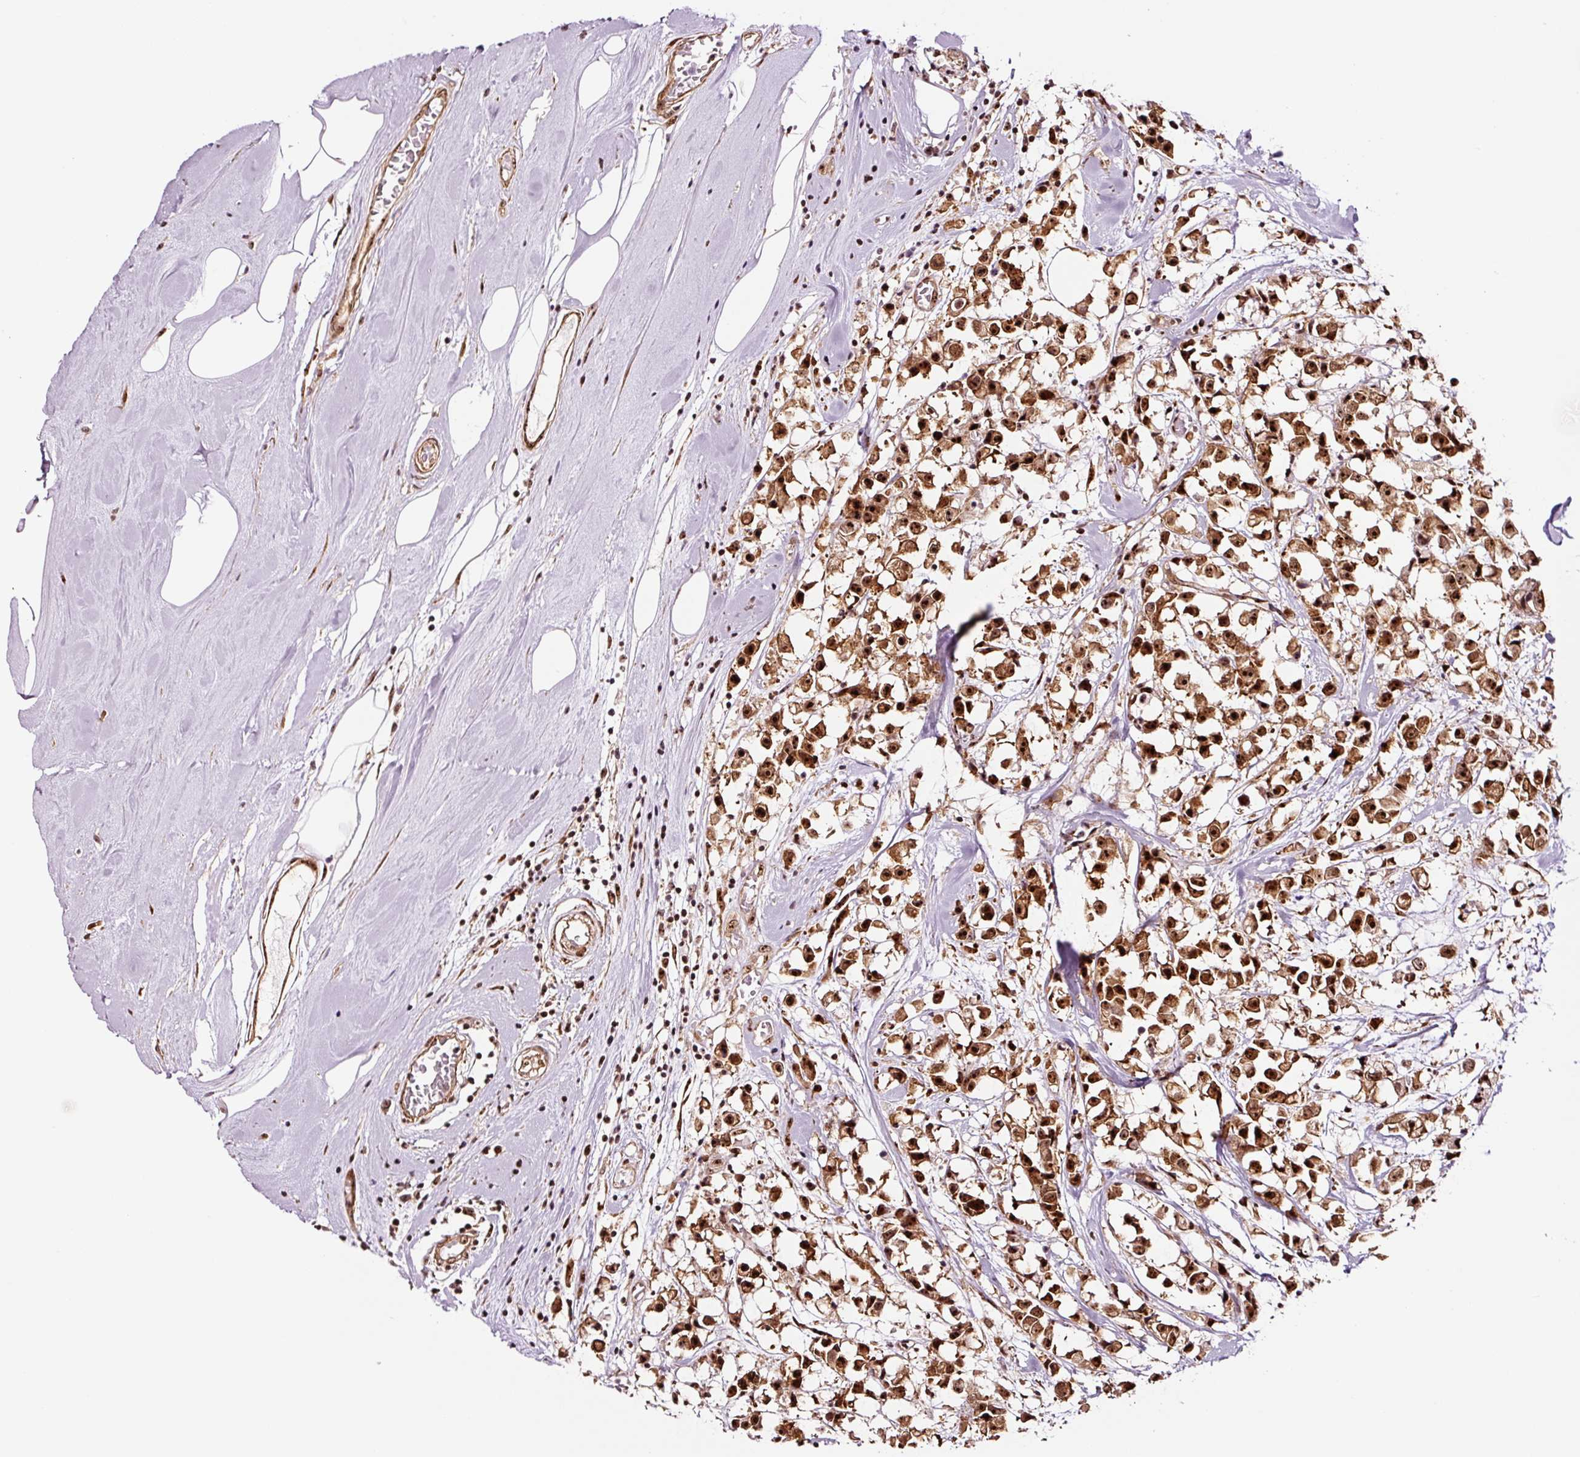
{"staining": {"intensity": "strong", "quantity": ">75%", "location": "cytoplasmic/membranous,nuclear"}, "tissue": "breast cancer", "cell_type": "Tumor cells", "image_type": "cancer", "snomed": [{"axis": "morphology", "description": "Duct carcinoma"}, {"axis": "topography", "description": "Breast"}], "caption": "Breast cancer (intraductal carcinoma) stained with immunohistochemistry (IHC) demonstrates strong cytoplasmic/membranous and nuclear staining in approximately >75% of tumor cells. The protein of interest is stained brown, and the nuclei are stained in blue (DAB (3,3'-diaminobenzidine) IHC with brightfield microscopy, high magnification).", "gene": "GNL3", "patient": {"sex": "female", "age": 61}}